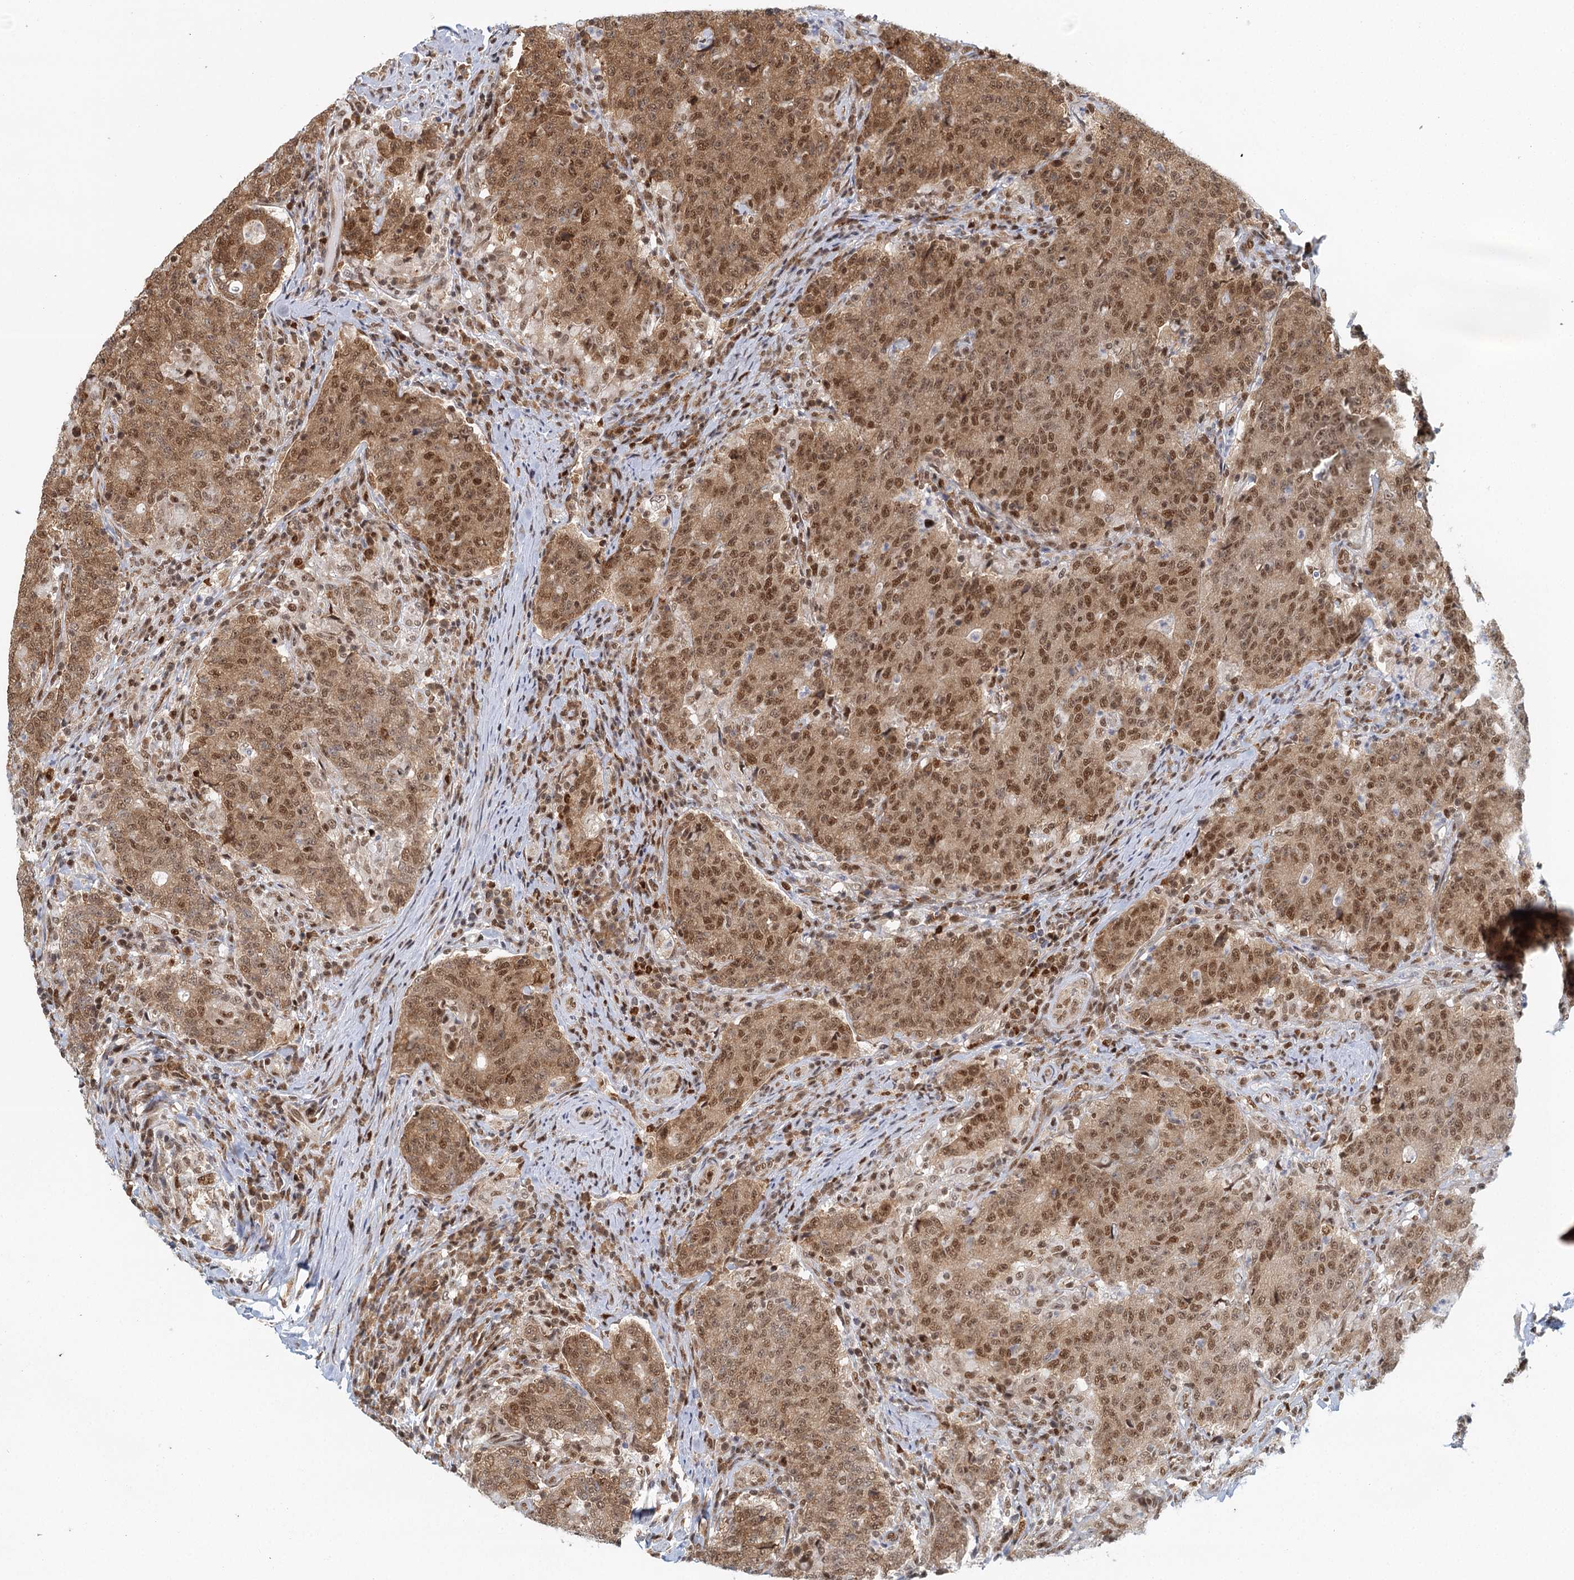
{"staining": {"intensity": "moderate", "quantity": ">75%", "location": "cytoplasmic/membranous,nuclear"}, "tissue": "colorectal cancer", "cell_type": "Tumor cells", "image_type": "cancer", "snomed": [{"axis": "morphology", "description": "Adenocarcinoma, NOS"}, {"axis": "topography", "description": "Colon"}], "caption": "Immunohistochemistry (IHC) photomicrograph of neoplastic tissue: human colorectal adenocarcinoma stained using IHC shows medium levels of moderate protein expression localized specifically in the cytoplasmic/membranous and nuclear of tumor cells, appearing as a cytoplasmic/membranous and nuclear brown color.", "gene": "GPATCH11", "patient": {"sex": "female", "age": 75}}